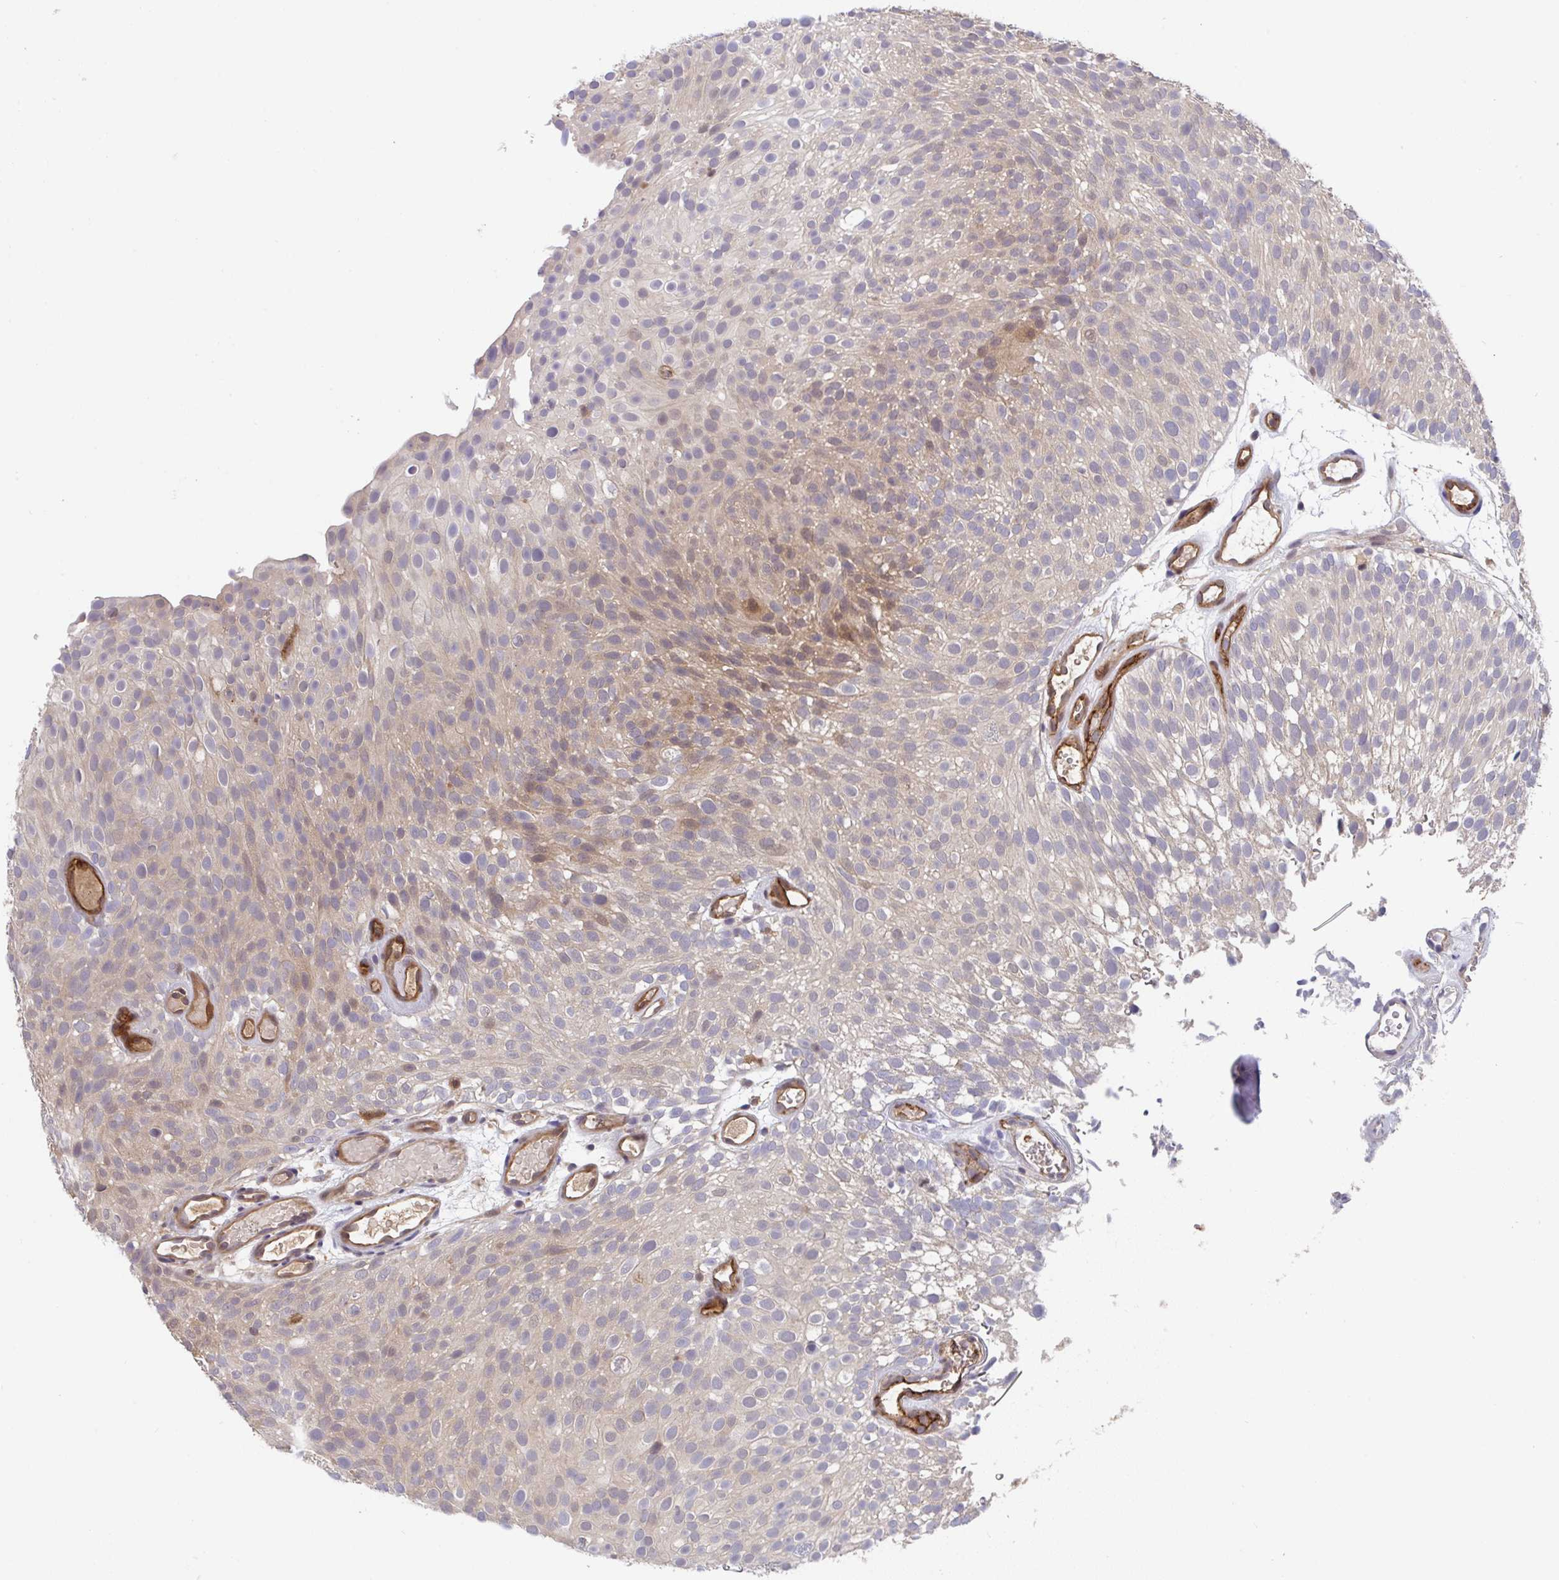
{"staining": {"intensity": "weak", "quantity": "25%-75%", "location": "cytoplasmic/membranous,nuclear"}, "tissue": "urothelial cancer", "cell_type": "Tumor cells", "image_type": "cancer", "snomed": [{"axis": "morphology", "description": "Urothelial carcinoma, Low grade"}, {"axis": "topography", "description": "Urinary bladder"}], "caption": "Urothelial cancer stained for a protein reveals weak cytoplasmic/membranous and nuclear positivity in tumor cells. The protein is stained brown, and the nuclei are stained in blue (DAB (3,3'-diaminobenzidine) IHC with brightfield microscopy, high magnification).", "gene": "TIGAR", "patient": {"sex": "male", "age": 78}}